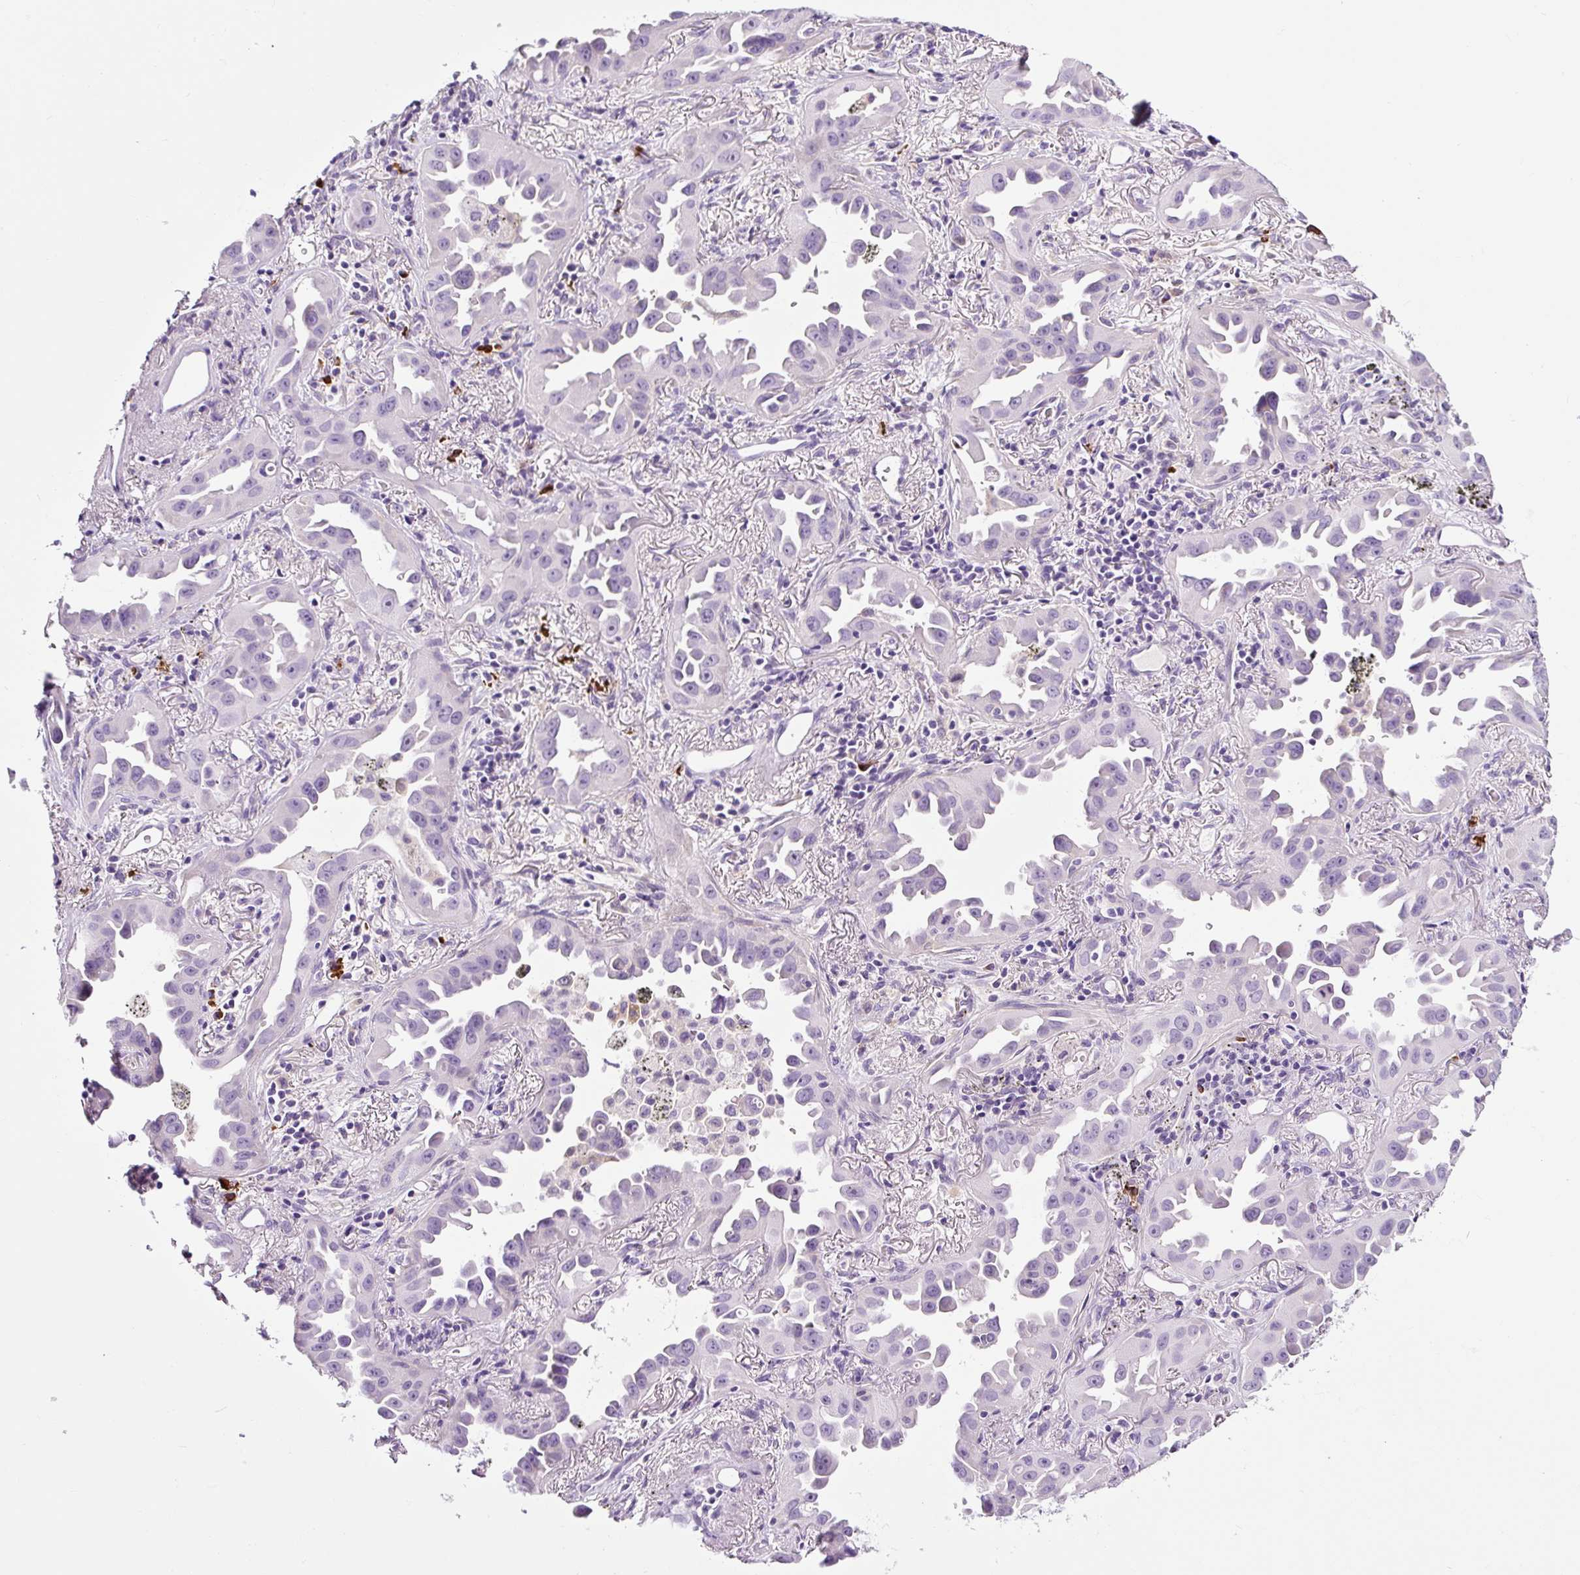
{"staining": {"intensity": "negative", "quantity": "none", "location": "none"}, "tissue": "lung cancer", "cell_type": "Tumor cells", "image_type": "cancer", "snomed": [{"axis": "morphology", "description": "Adenocarcinoma, NOS"}, {"axis": "topography", "description": "Lung"}], "caption": "DAB (3,3'-diaminobenzidine) immunohistochemical staining of lung adenocarcinoma reveals no significant staining in tumor cells.", "gene": "RNF212B", "patient": {"sex": "male", "age": 68}}